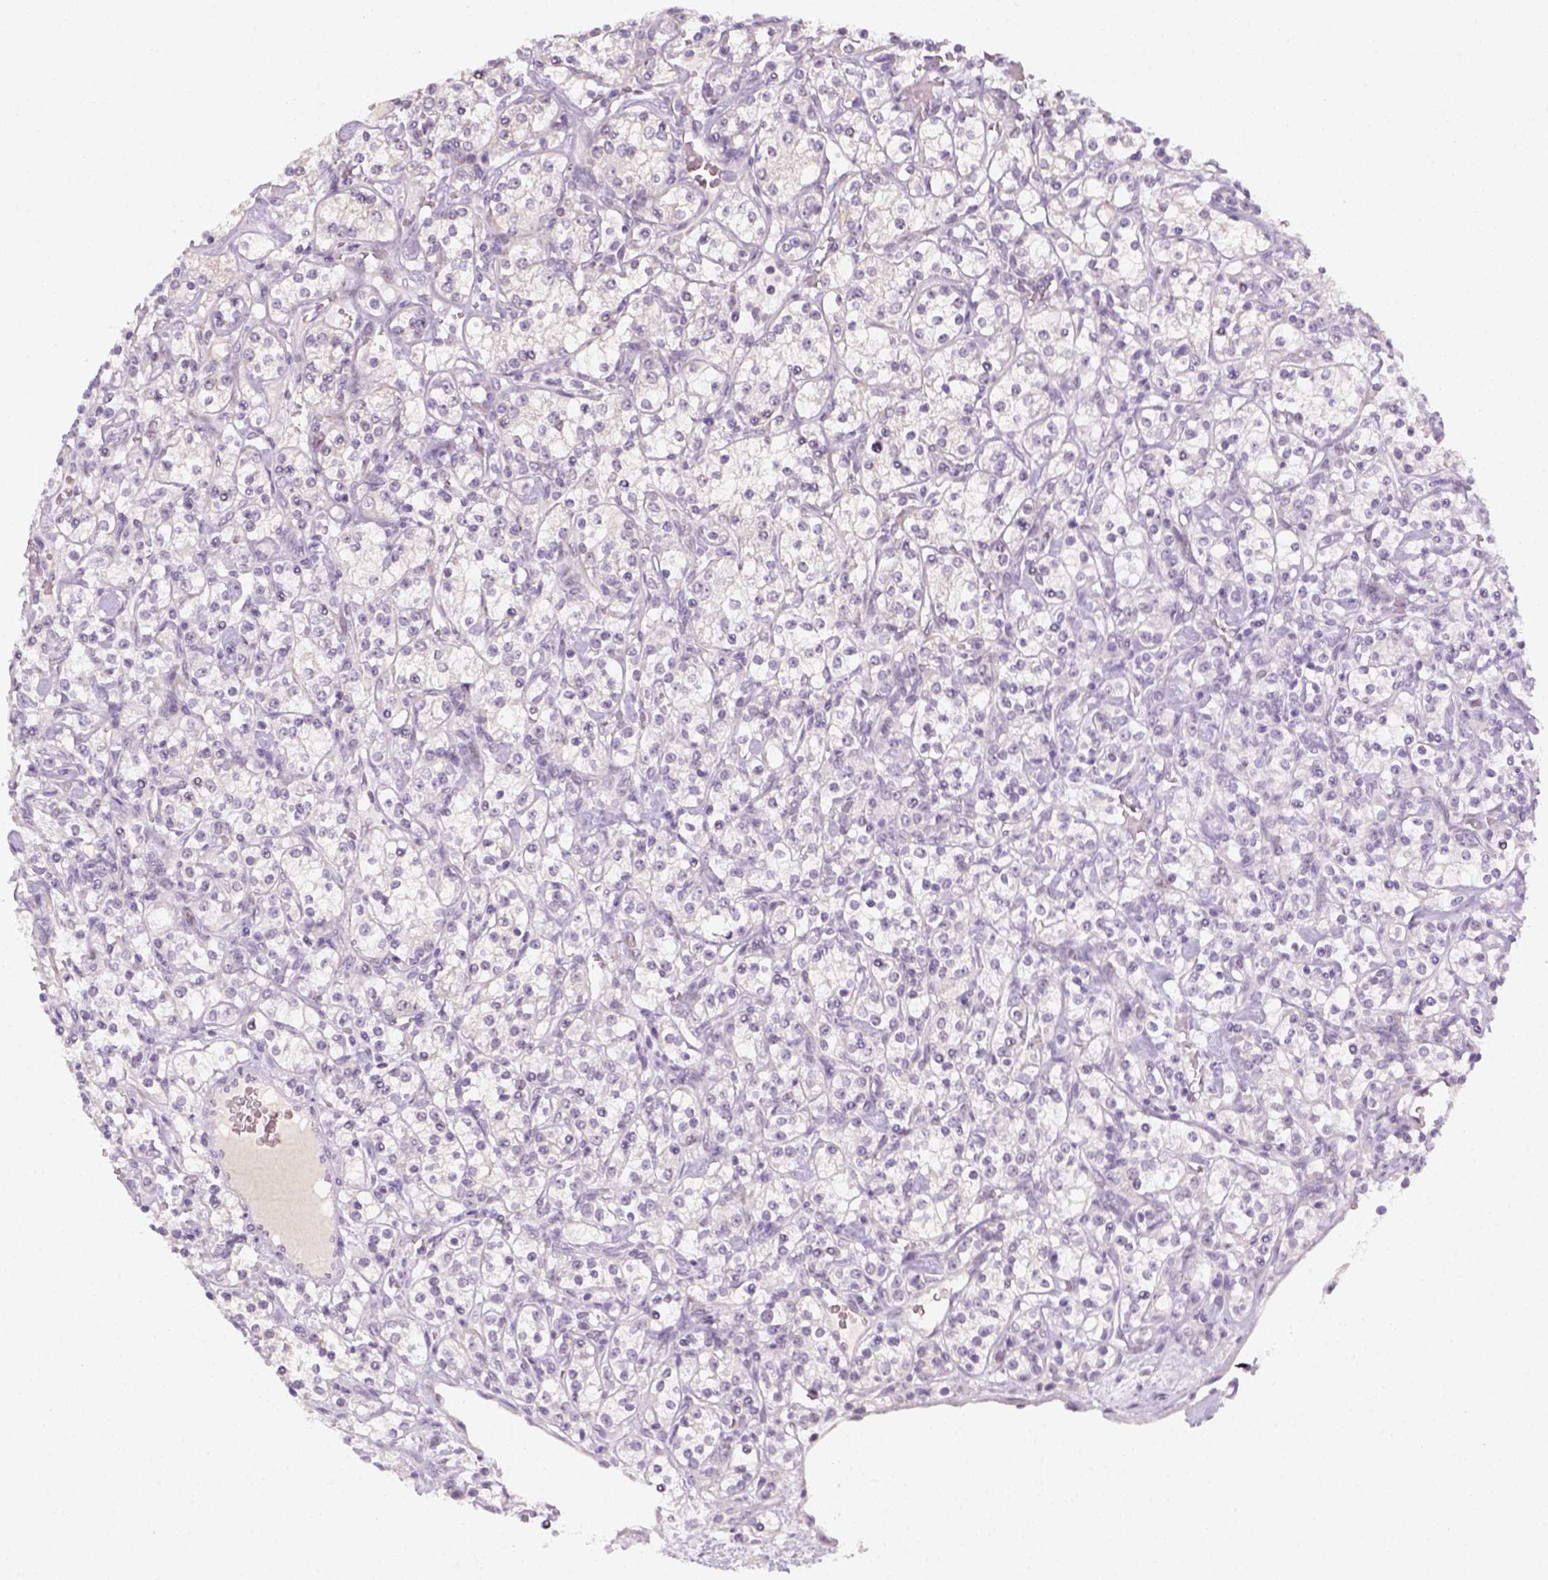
{"staining": {"intensity": "negative", "quantity": "none", "location": "none"}, "tissue": "renal cancer", "cell_type": "Tumor cells", "image_type": "cancer", "snomed": [{"axis": "morphology", "description": "Adenocarcinoma, NOS"}, {"axis": "topography", "description": "Kidney"}], "caption": "DAB immunohistochemical staining of human adenocarcinoma (renal) demonstrates no significant expression in tumor cells. The staining is performed using DAB brown chromogen with nuclei counter-stained in using hematoxylin.", "gene": "MAGEB3", "patient": {"sex": "male", "age": 77}}